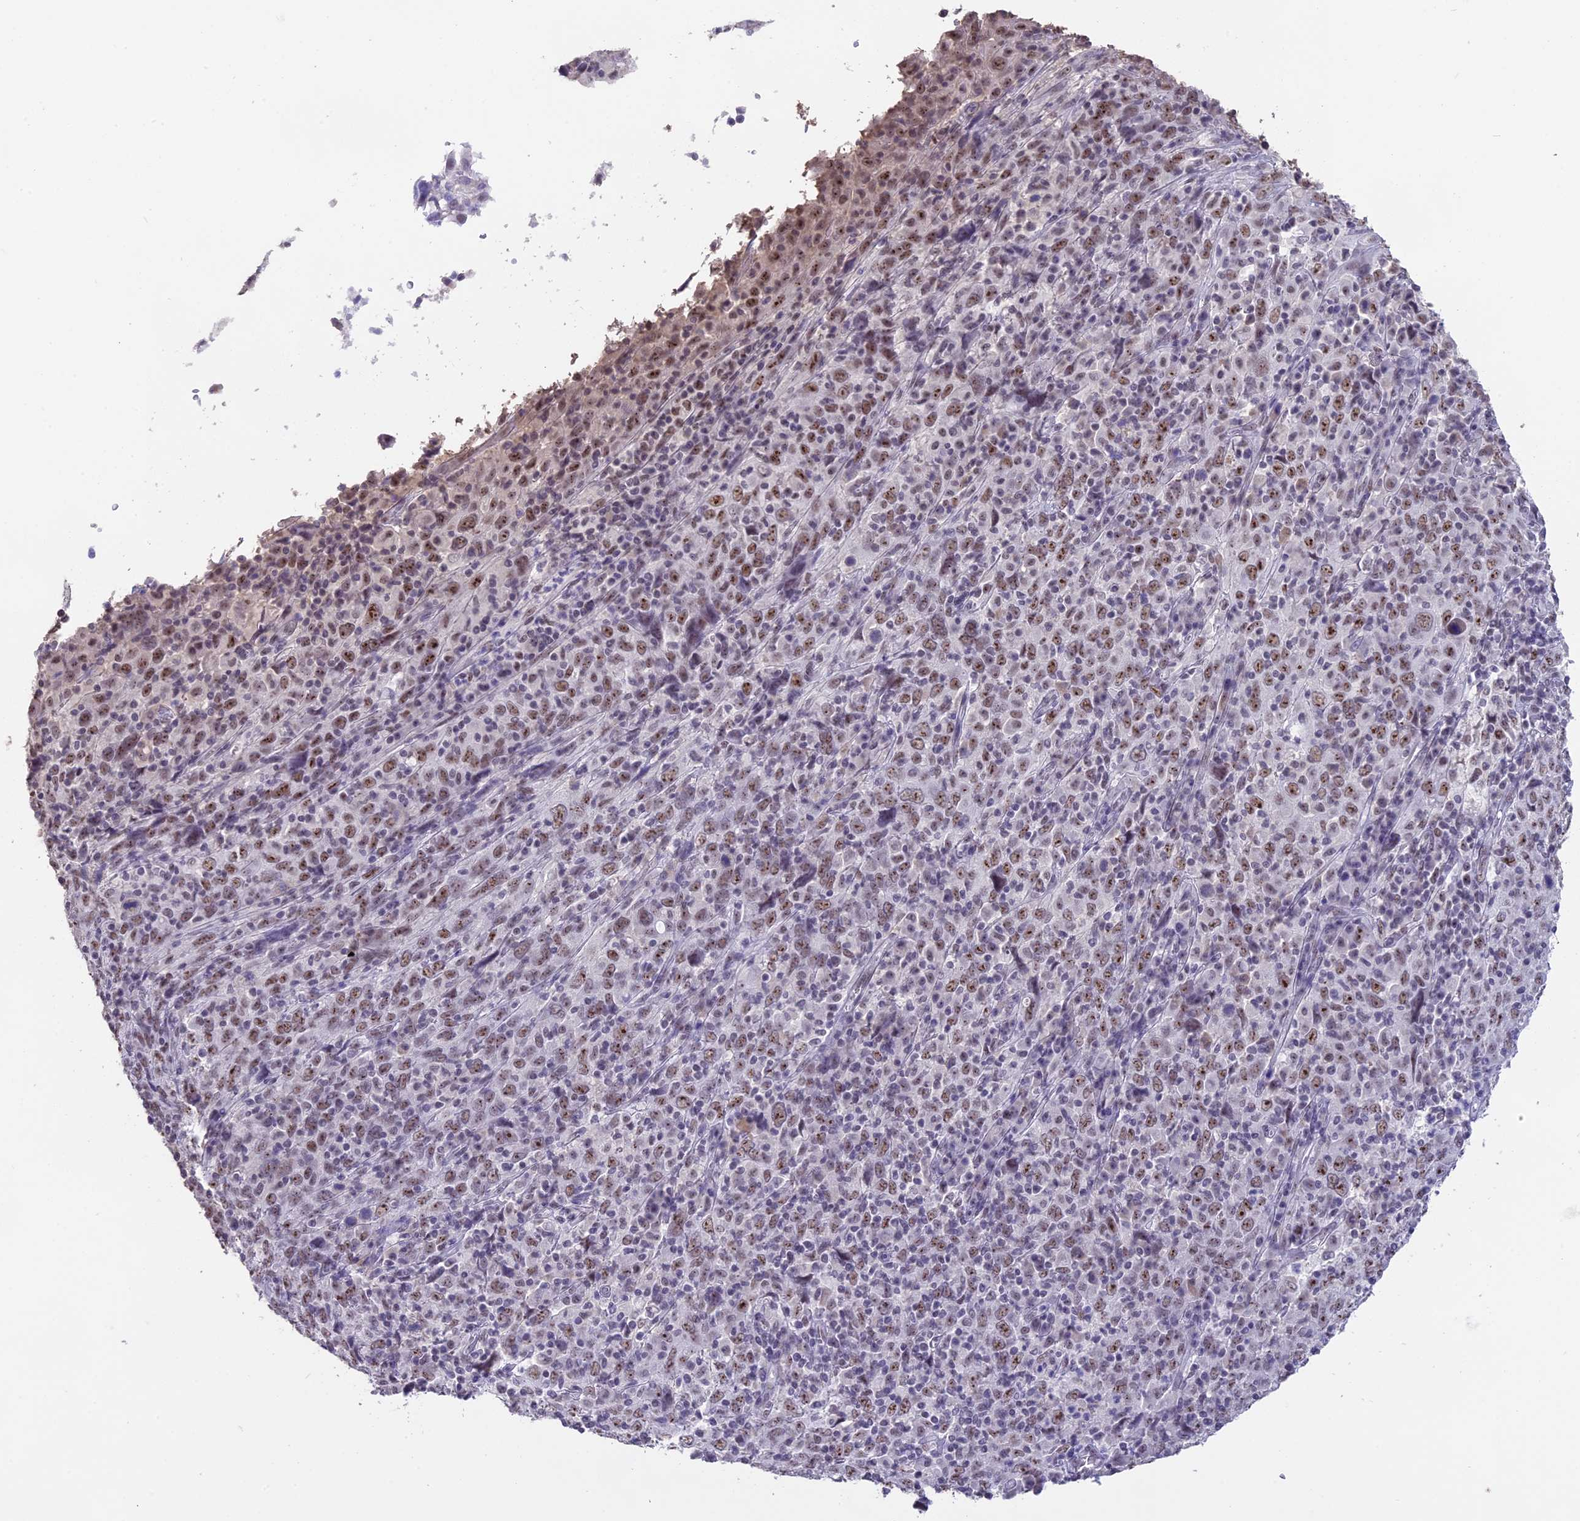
{"staining": {"intensity": "moderate", "quantity": ">75%", "location": "nuclear"}, "tissue": "cervical cancer", "cell_type": "Tumor cells", "image_type": "cancer", "snomed": [{"axis": "morphology", "description": "Squamous cell carcinoma, NOS"}, {"axis": "topography", "description": "Cervix"}], "caption": "Immunohistochemical staining of human squamous cell carcinoma (cervical) shows medium levels of moderate nuclear protein expression in approximately >75% of tumor cells.", "gene": "SETD2", "patient": {"sex": "female", "age": 46}}